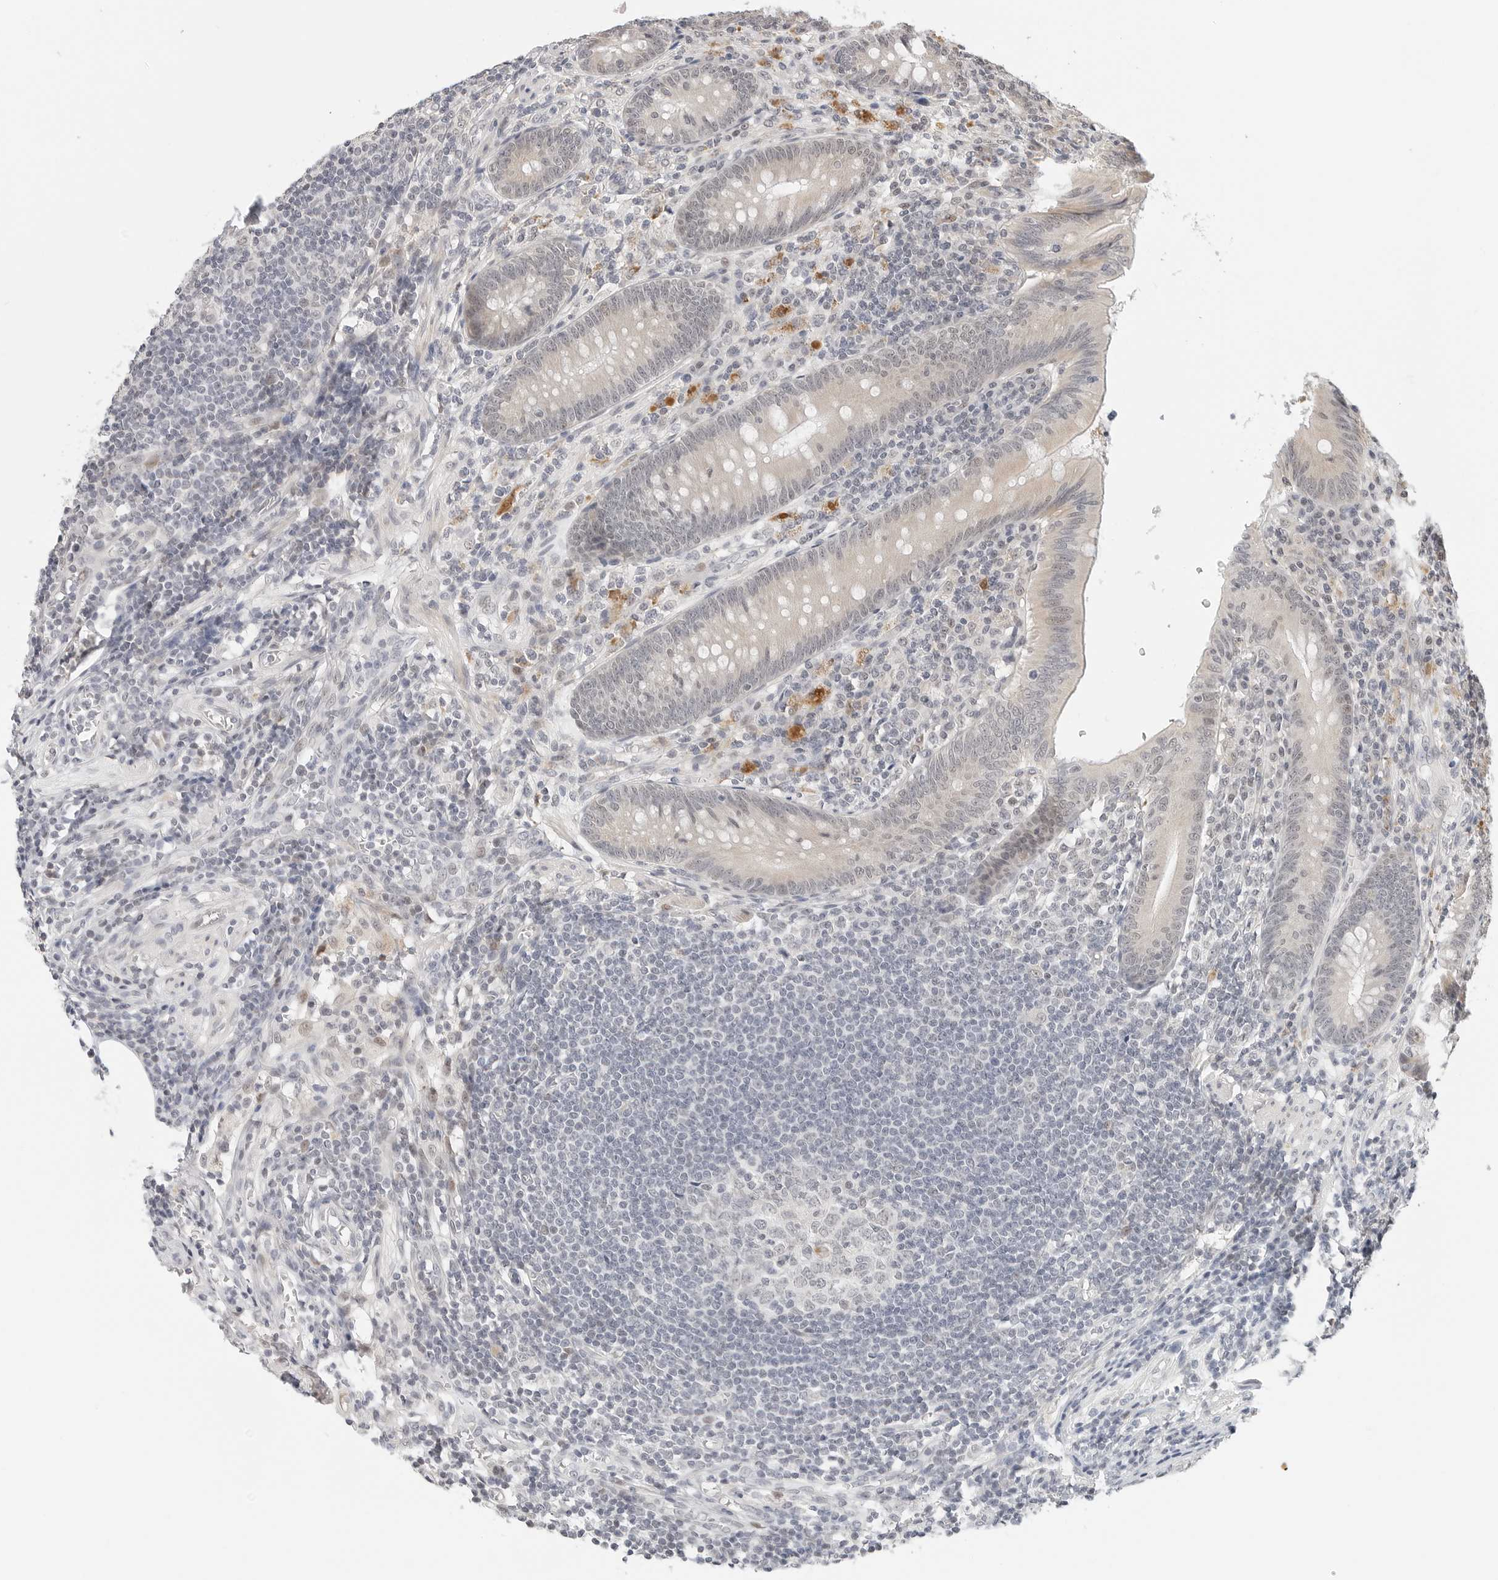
{"staining": {"intensity": "weak", "quantity": "<25%", "location": "nuclear"}, "tissue": "appendix", "cell_type": "Glandular cells", "image_type": "normal", "snomed": [{"axis": "morphology", "description": "Normal tissue, NOS"}, {"axis": "morphology", "description": "Inflammation, NOS"}, {"axis": "topography", "description": "Appendix"}], "caption": "Appendix stained for a protein using immunohistochemistry demonstrates no expression glandular cells.", "gene": "TSEN2", "patient": {"sex": "male", "age": 46}}